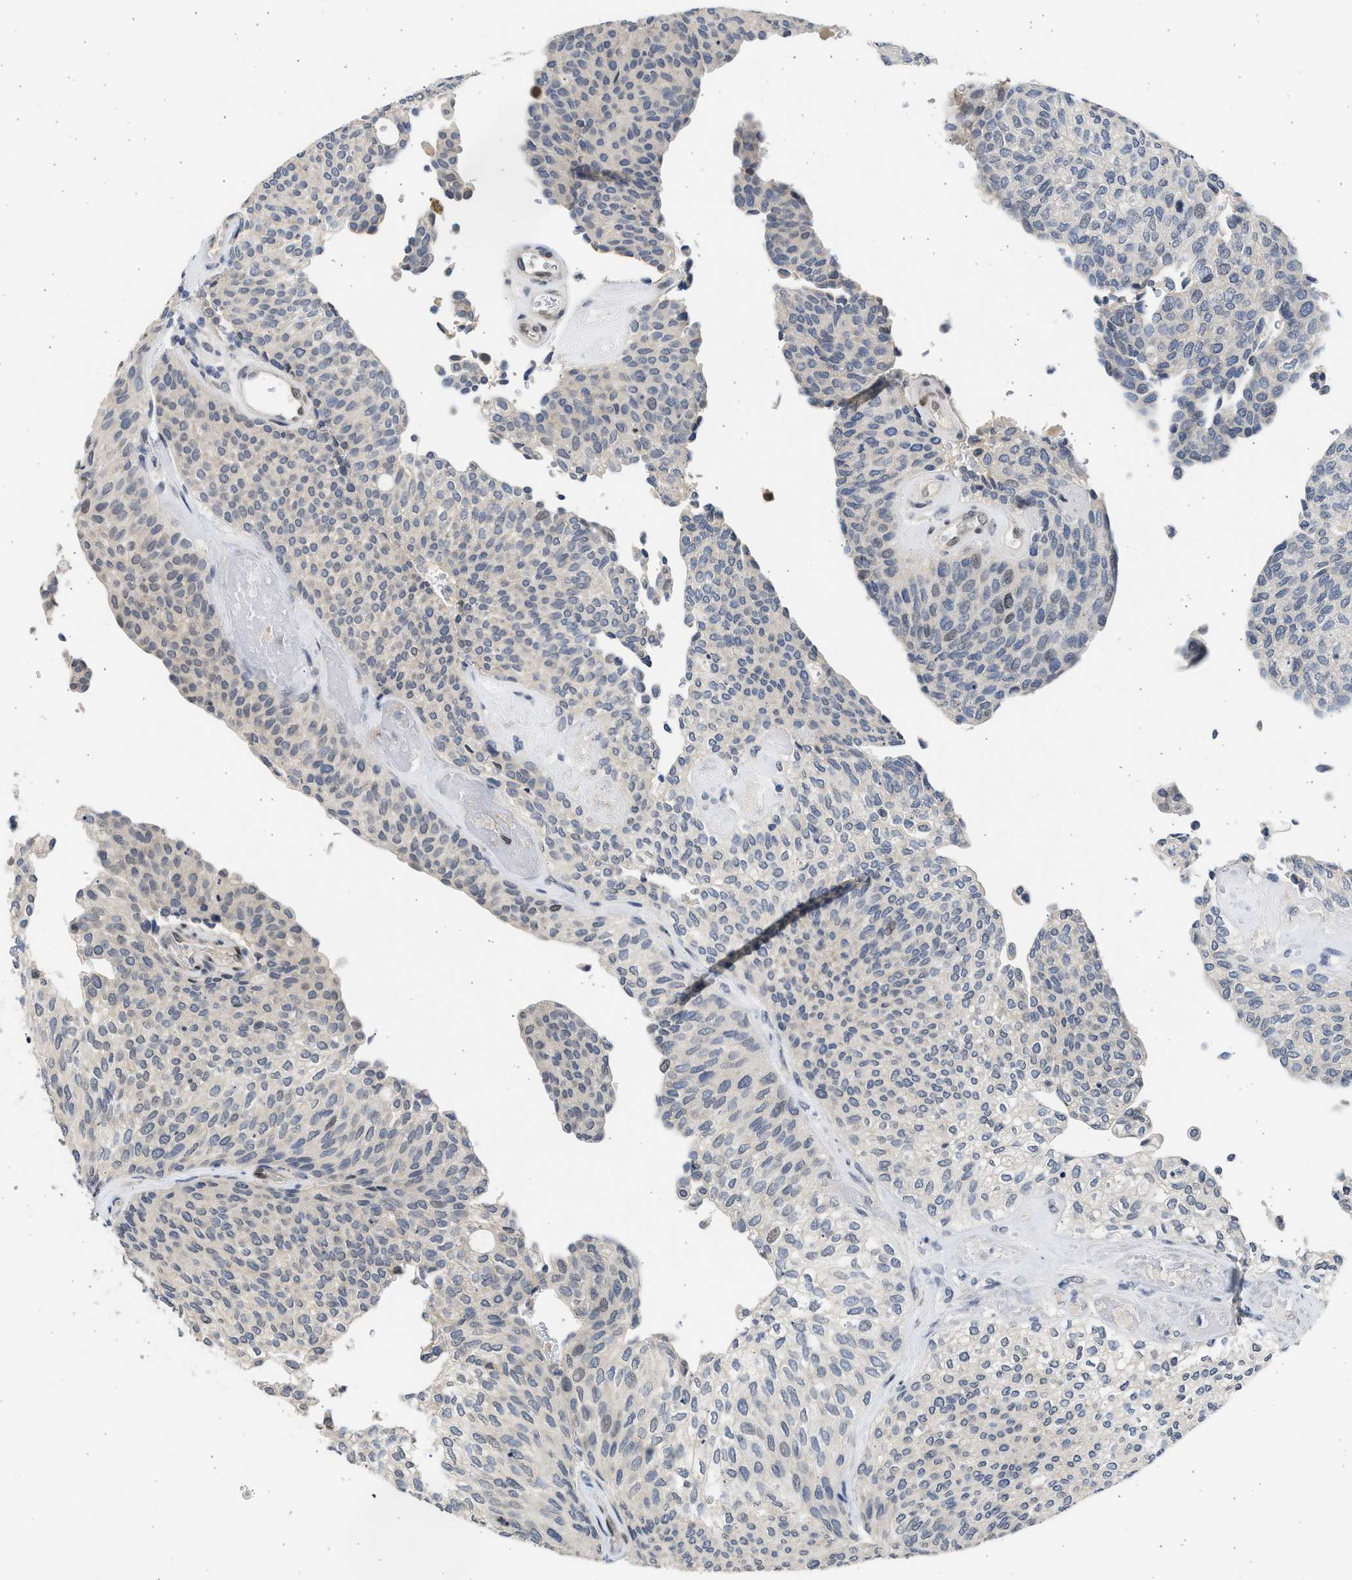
{"staining": {"intensity": "negative", "quantity": "none", "location": "none"}, "tissue": "urothelial cancer", "cell_type": "Tumor cells", "image_type": "cancer", "snomed": [{"axis": "morphology", "description": "Urothelial carcinoma, Low grade"}, {"axis": "topography", "description": "Urinary bladder"}], "caption": "A histopathology image of low-grade urothelial carcinoma stained for a protein reveals no brown staining in tumor cells.", "gene": "HMGN3", "patient": {"sex": "female", "age": 79}}